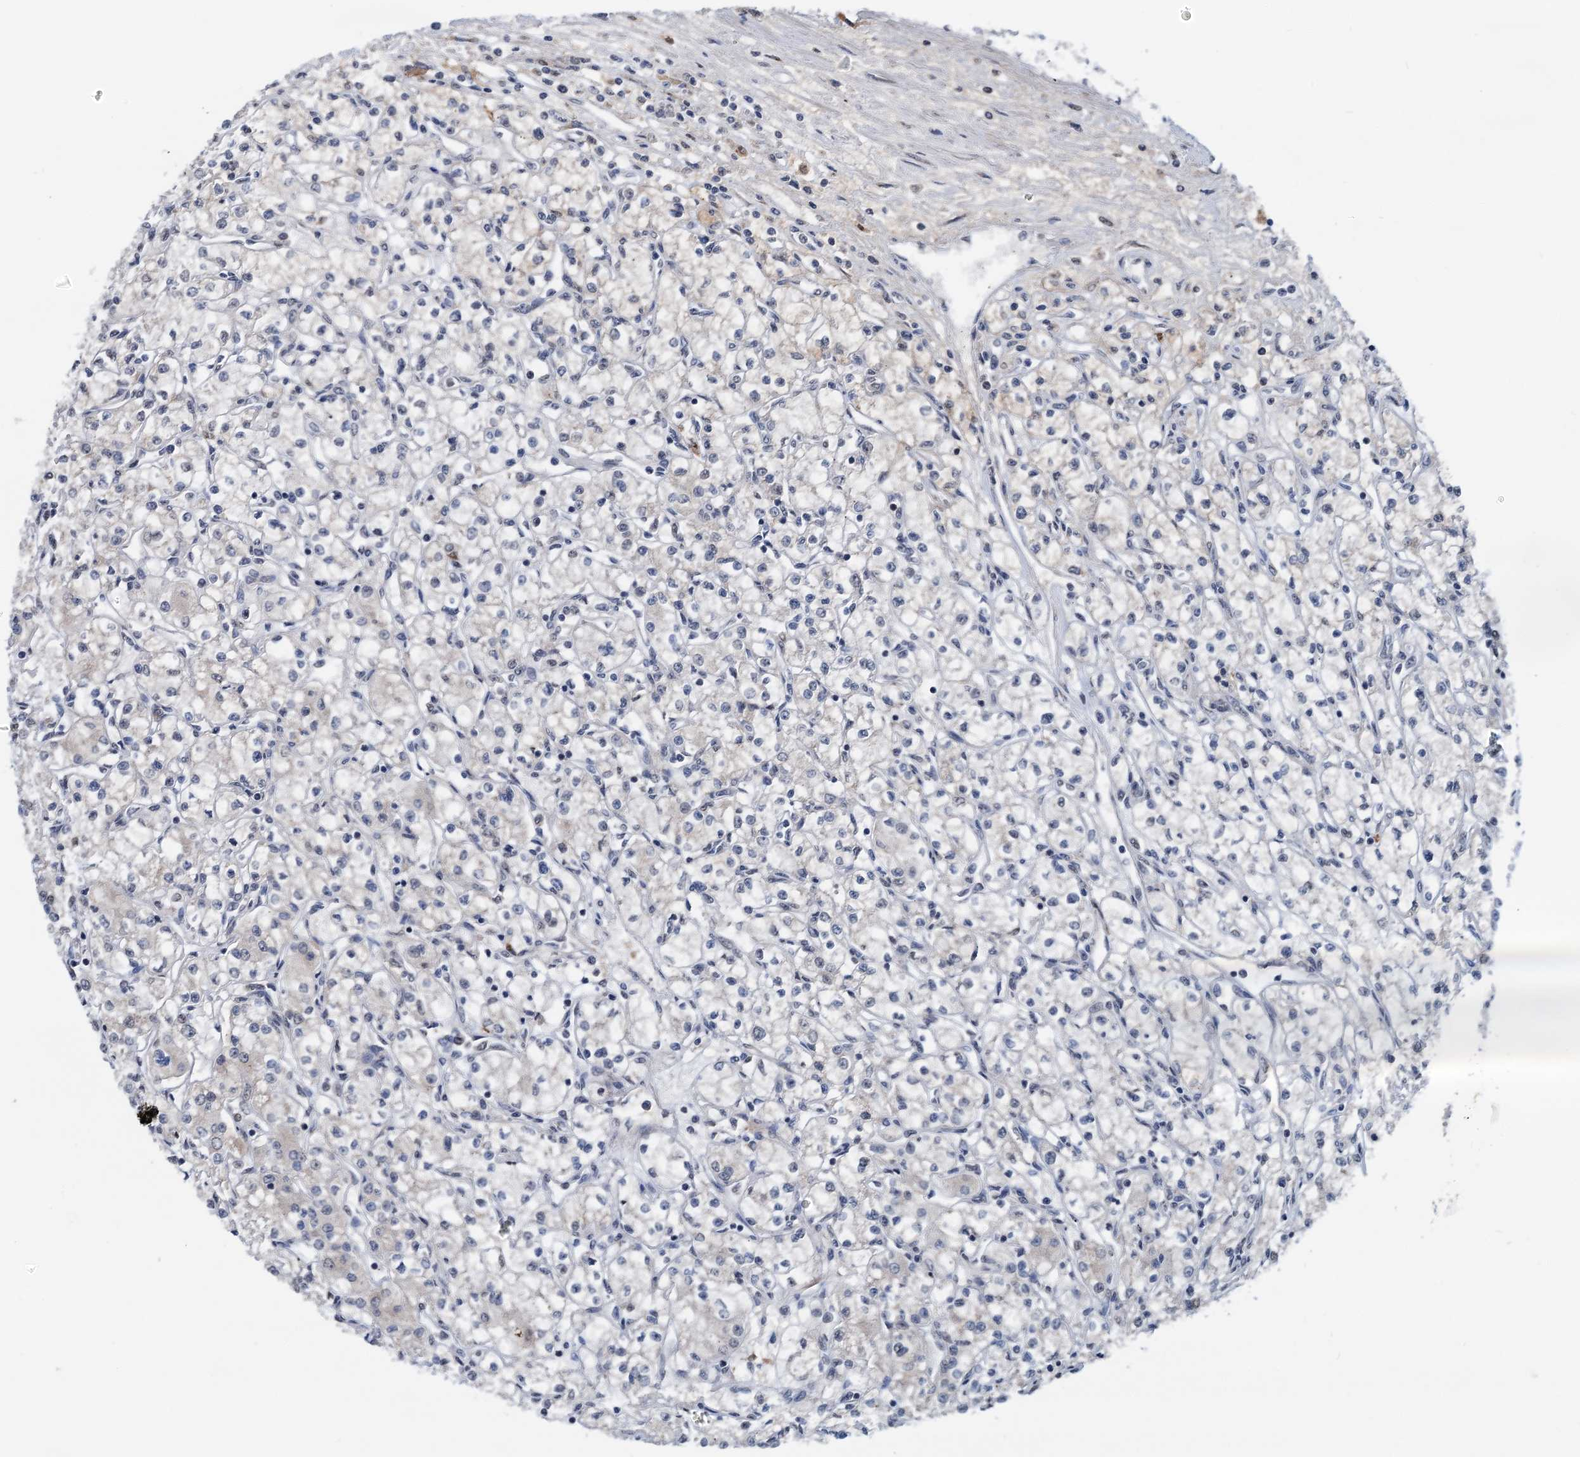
{"staining": {"intensity": "negative", "quantity": "none", "location": "none"}, "tissue": "renal cancer", "cell_type": "Tumor cells", "image_type": "cancer", "snomed": [{"axis": "morphology", "description": "Adenocarcinoma, NOS"}, {"axis": "topography", "description": "Kidney"}], "caption": "Renal cancer (adenocarcinoma) stained for a protein using immunohistochemistry (IHC) demonstrates no staining tumor cells.", "gene": "SHLD1", "patient": {"sex": "male", "age": 59}}